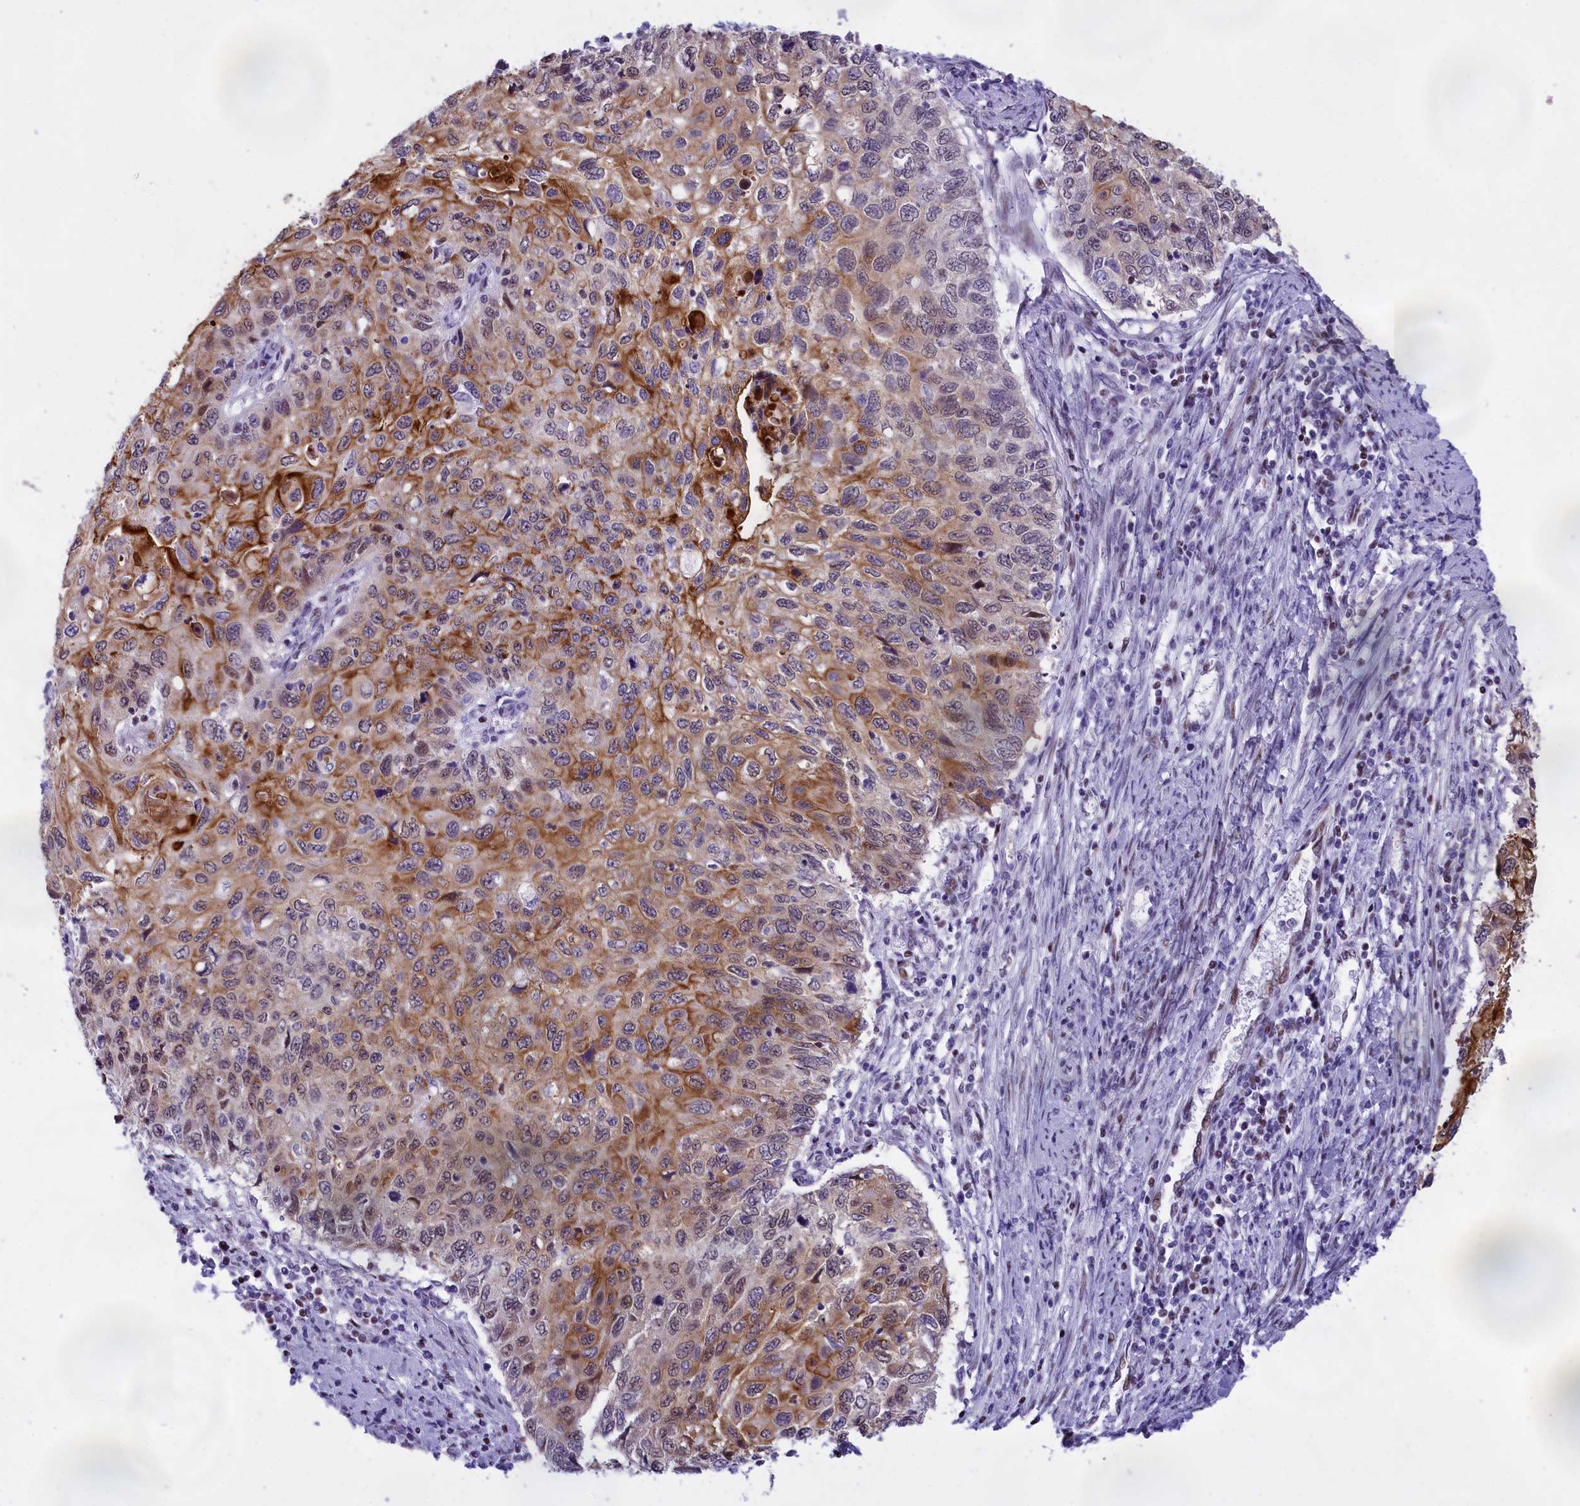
{"staining": {"intensity": "moderate", "quantity": ">75%", "location": "cytoplasmic/membranous,nuclear"}, "tissue": "cervical cancer", "cell_type": "Tumor cells", "image_type": "cancer", "snomed": [{"axis": "morphology", "description": "Squamous cell carcinoma, NOS"}, {"axis": "topography", "description": "Cervix"}], "caption": "Immunohistochemical staining of human cervical cancer (squamous cell carcinoma) shows medium levels of moderate cytoplasmic/membranous and nuclear staining in approximately >75% of tumor cells. (IHC, brightfield microscopy, high magnification).", "gene": "SPIRE2", "patient": {"sex": "female", "age": 70}}